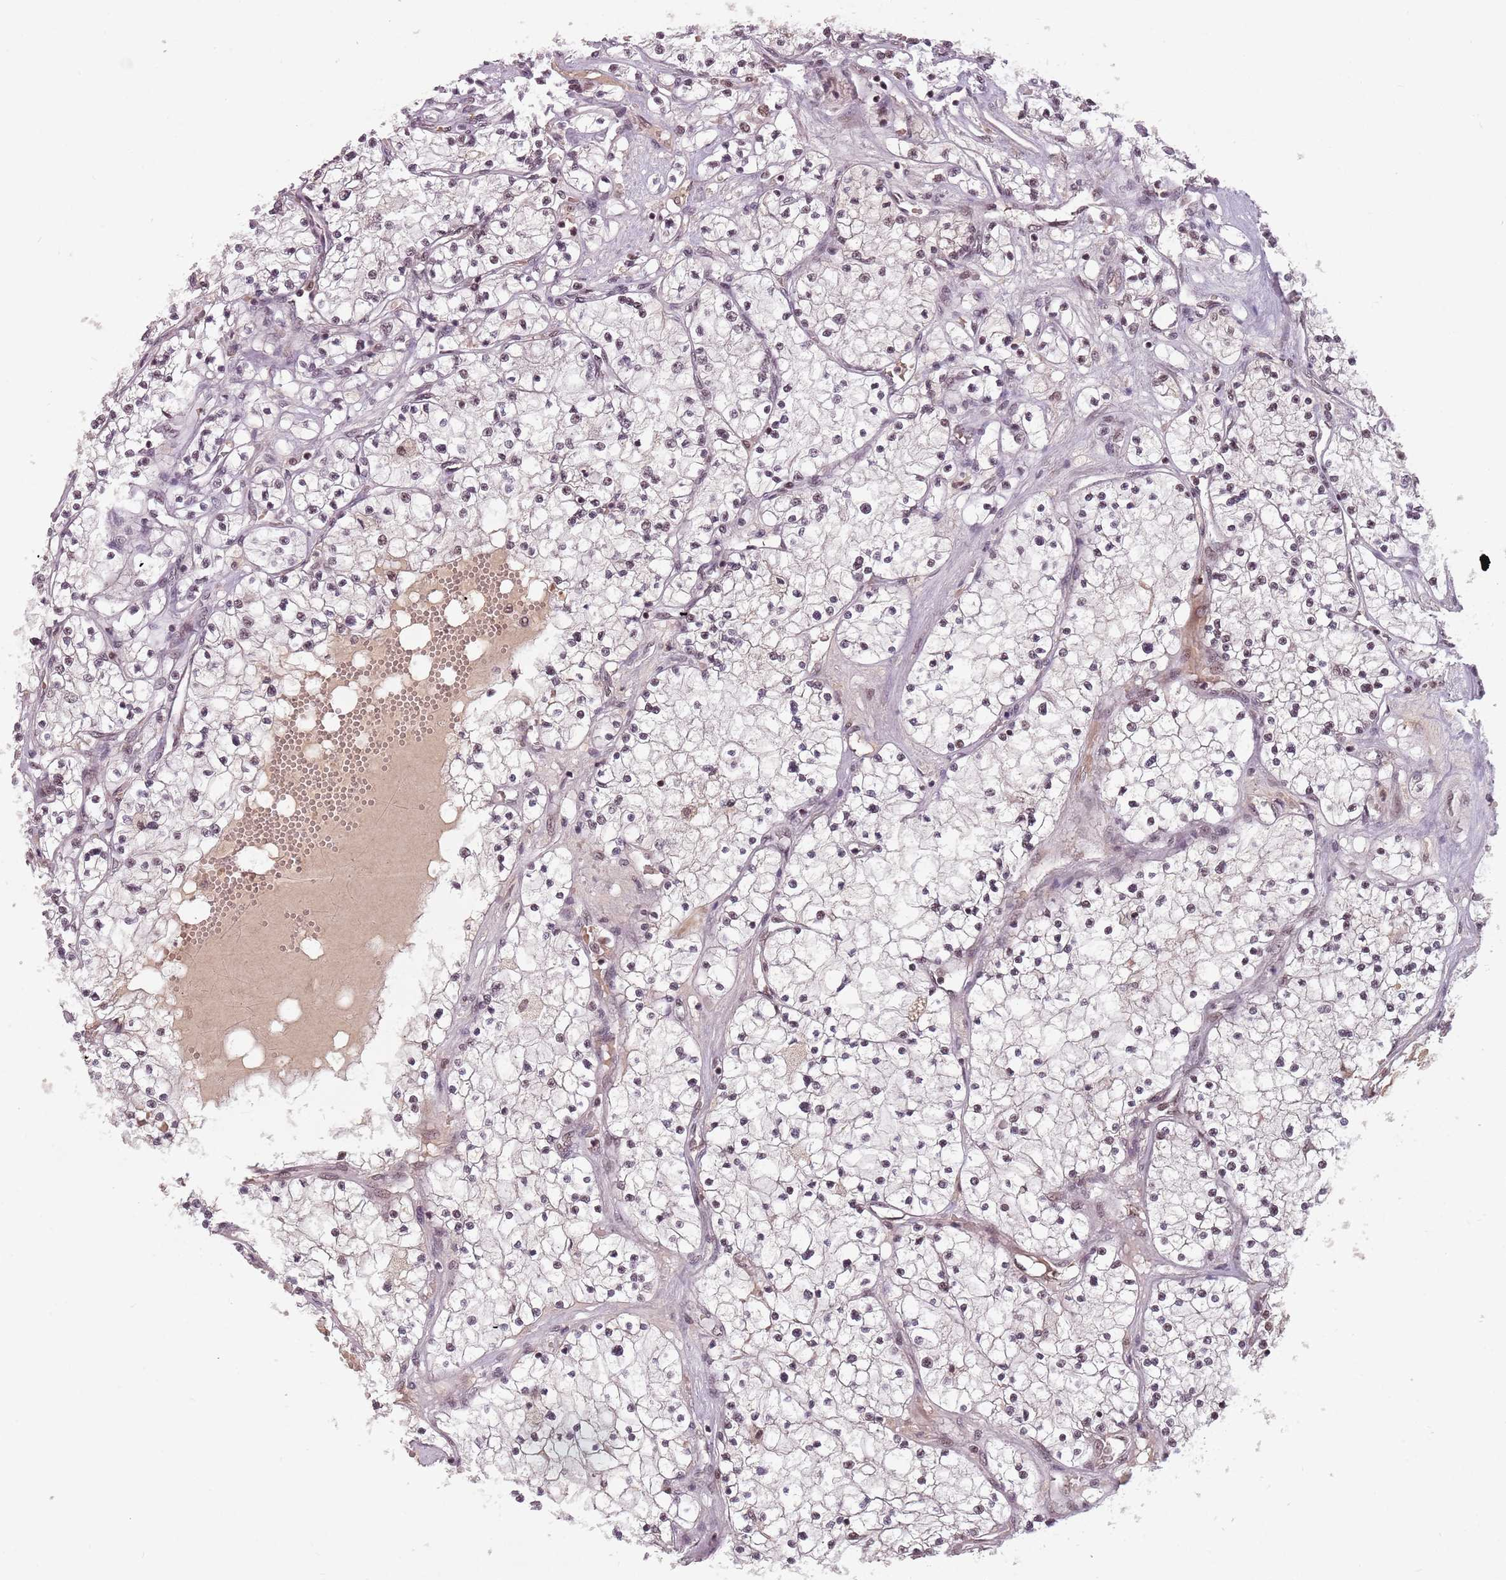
{"staining": {"intensity": "moderate", "quantity": "<25%", "location": "nuclear"}, "tissue": "renal cancer", "cell_type": "Tumor cells", "image_type": "cancer", "snomed": [{"axis": "morphology", "description": "Normal tissue, NOS"}, {"axis": "morphology", "description": "Adenocarcinoma, NOS"}, {"axis": "topography", "description": "Kidney"}], "caption": "About <25% of tumor cells in human renal adenocarcinoma exhibit moderate nuclear protein expression as visualized by brown immunohistochemical staining.", "gene": "NCBP1", "patient": {"sex": "male", "age": 68}}